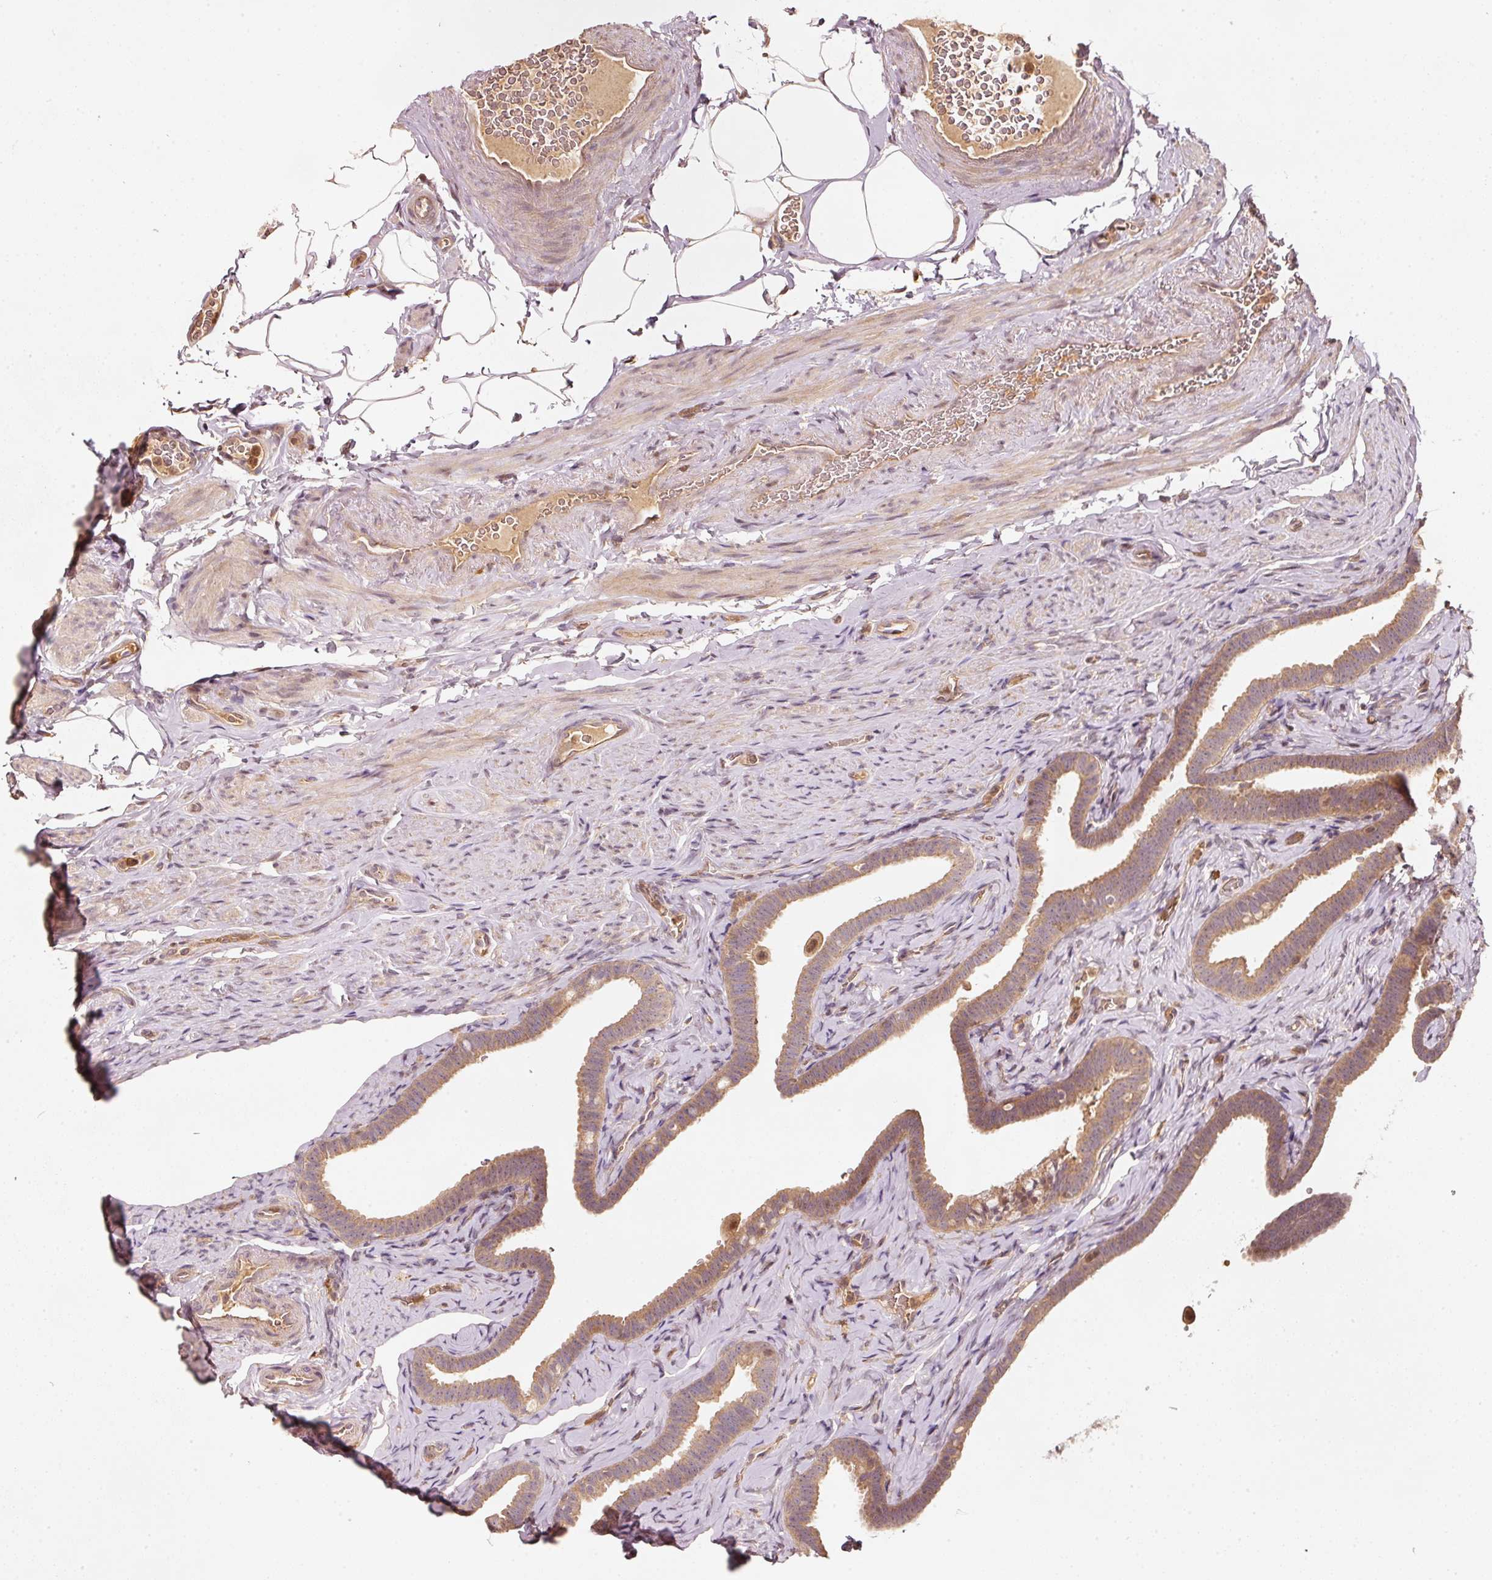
{"staining": {"intensity": "moderate", "quantity": ">75%", "location": "cytoplasmic/membranous"}, "tissue": "fallopian tube", "cell_type": "Glandular cells", "image_type": "normal", "snomed": [{"axis": "morphology", "description": "Normal tissue, NOS"}, {"axis": "topography", "description": "Fallopian tube"}], "caption": "Glandular cells display medium levels of moderate cytoplasmic/membranous positivity in approximately >75% of cells in unremarkable human fallopian tube. The staining is performed using DAB (3,3'-diaminobenzidine) brown chromogen to label protein expression. The nuclei are counter-stained blue using hematoxylin.", "gene": "RRAS2", "patient": {"sex": "female", "age": 69}}